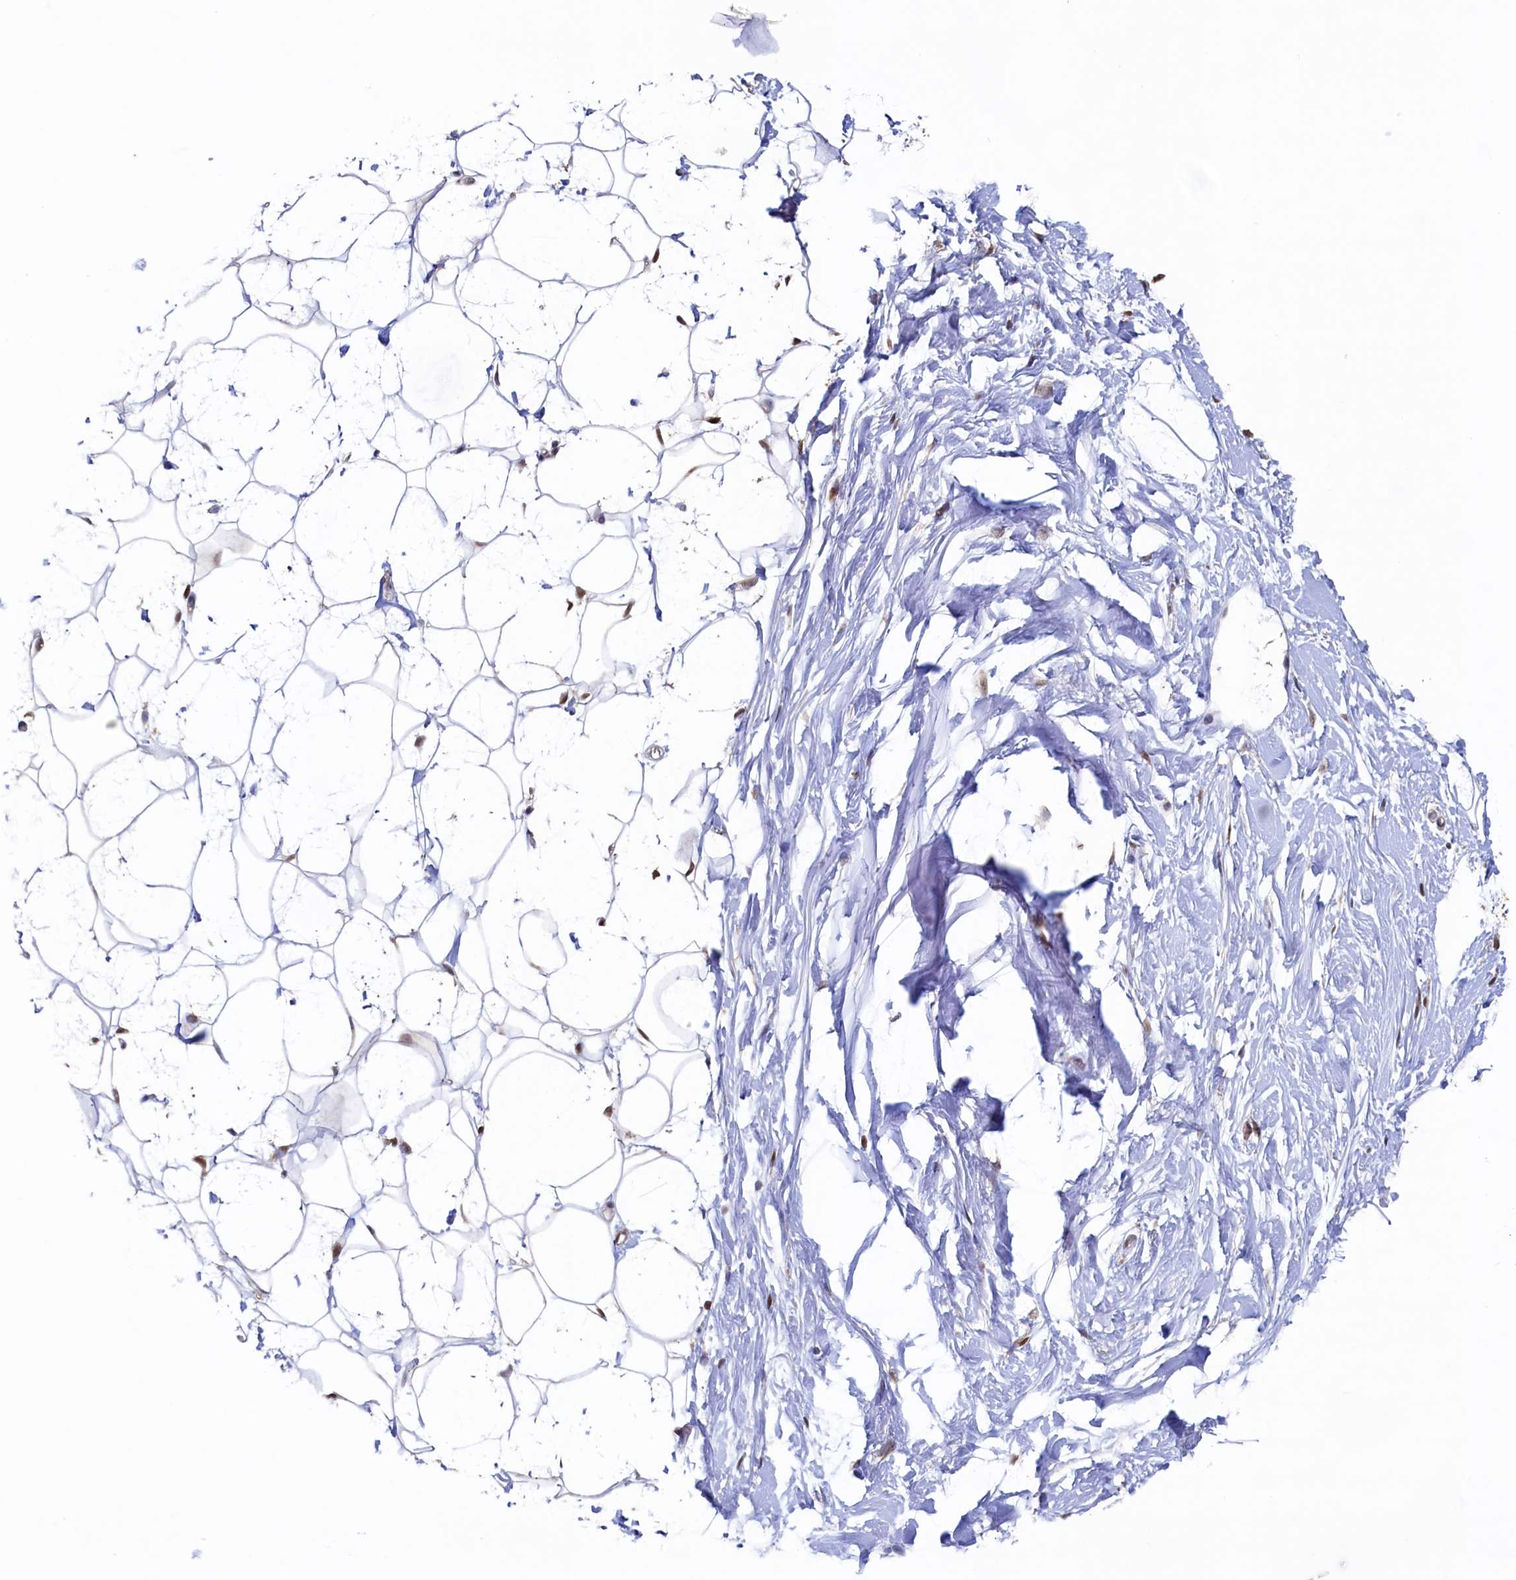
{"staining": {"intensity": "negative", "quantity": "none", "location": "none"}, "tissue": "adipose tissue", "cell_type": "Adipocytes", "image_type": "normal", "snomed": [{"axis": "morphology", "description": "Normal tissue, NOS"}, {"axis": "topography", "description": "Breast"}], "caption": "A micrograph of human adipose tissue is negative for staining in adipocytes.", "gene": "AHCY", "patient": {"sex": "female", "age": 26}}